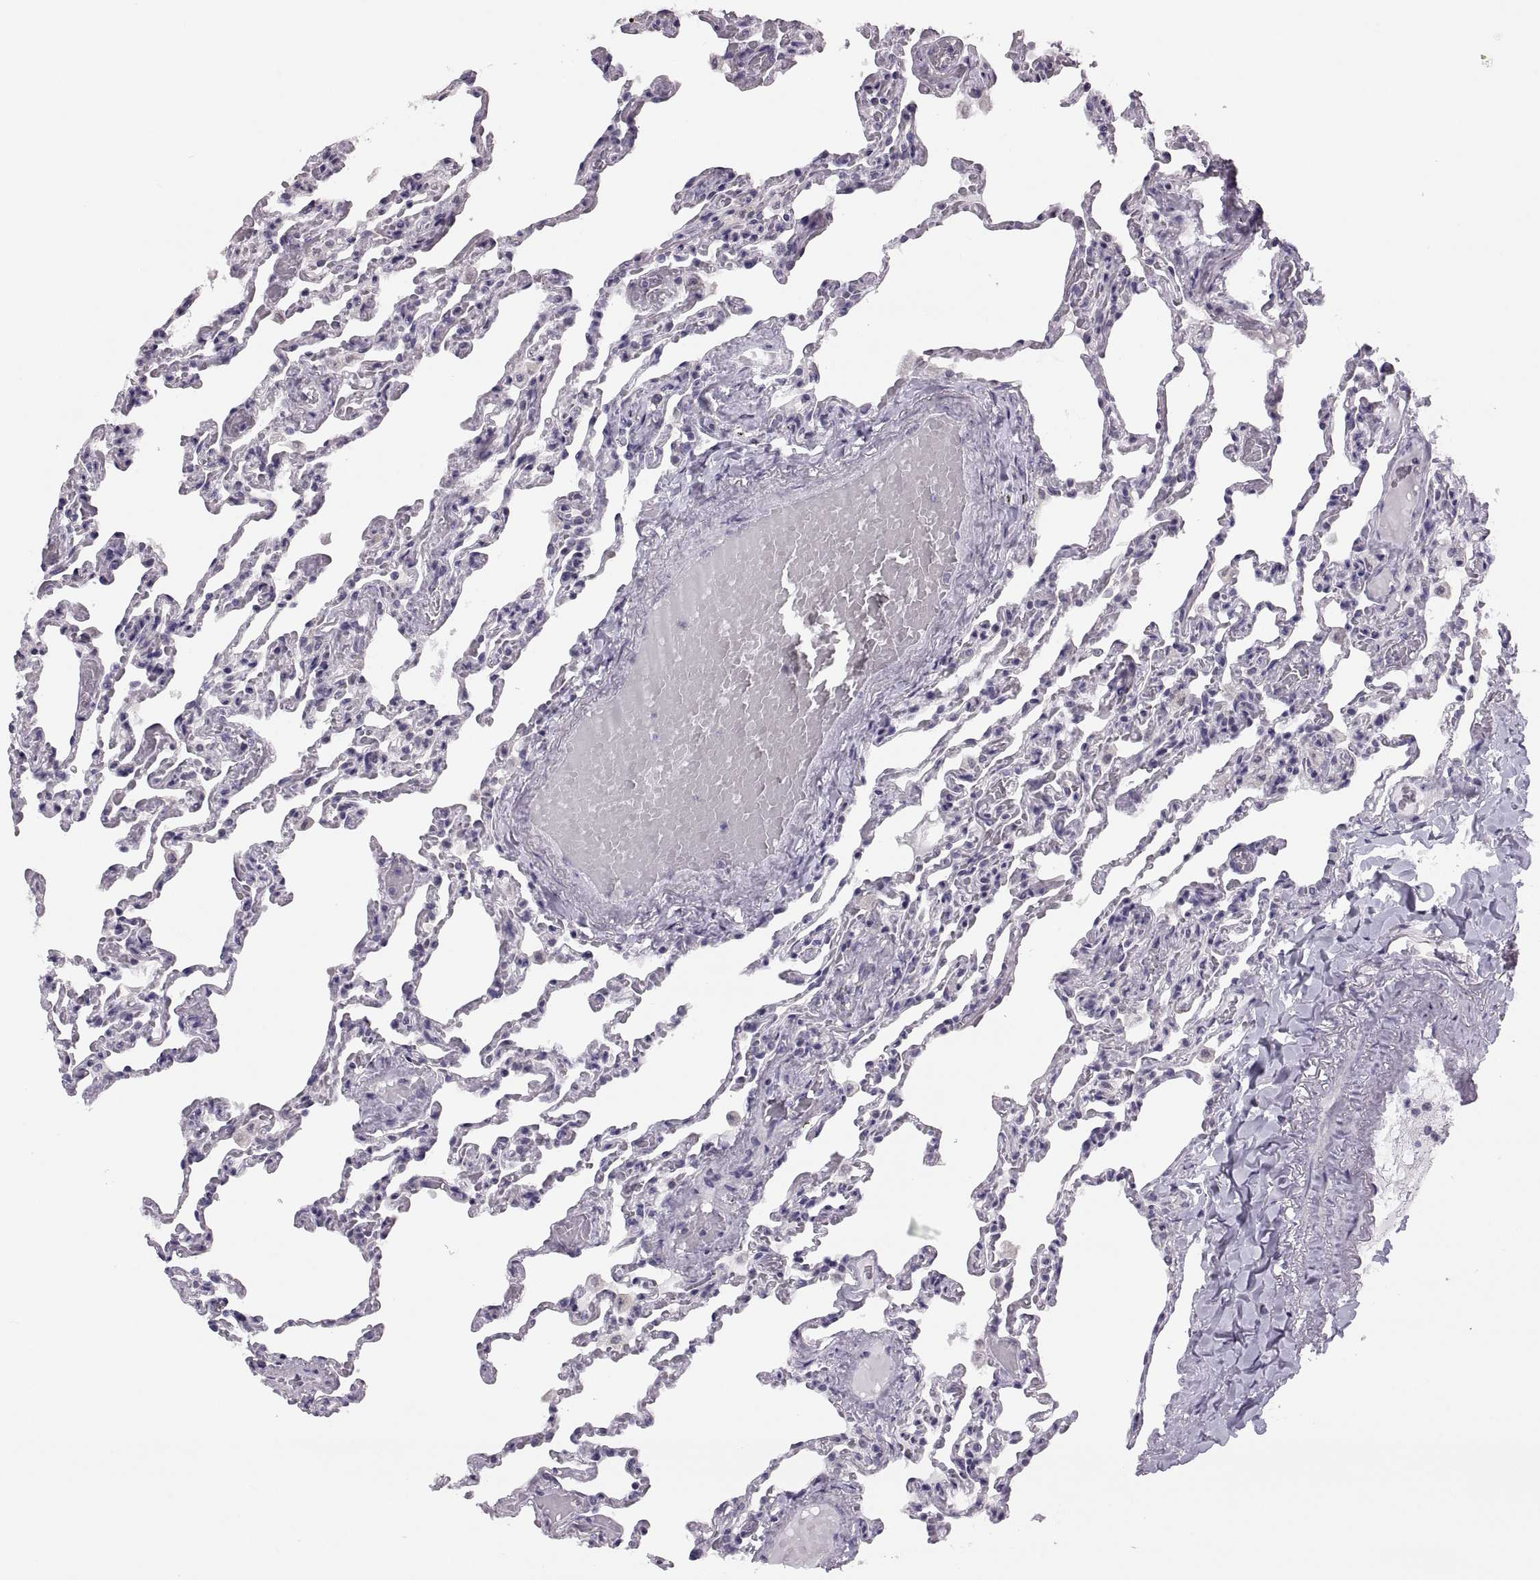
{"staining": {"intensity": "negative", "quantity": "none", "location": "none"}, "tissue": "lung", "cell_type": "Alveolar cells", "image_type": "normal", "snomed": [{"axis": "morphology", "description": "Normal tissue, NOS"}, {"axis": "topography", "description": "Lung"}], "caption": "Protein analysis of benign lung reveals no significant positivity in alveolar cells.", "gene": "ADH6", "patient": {"sex": "female", "age": 43}}